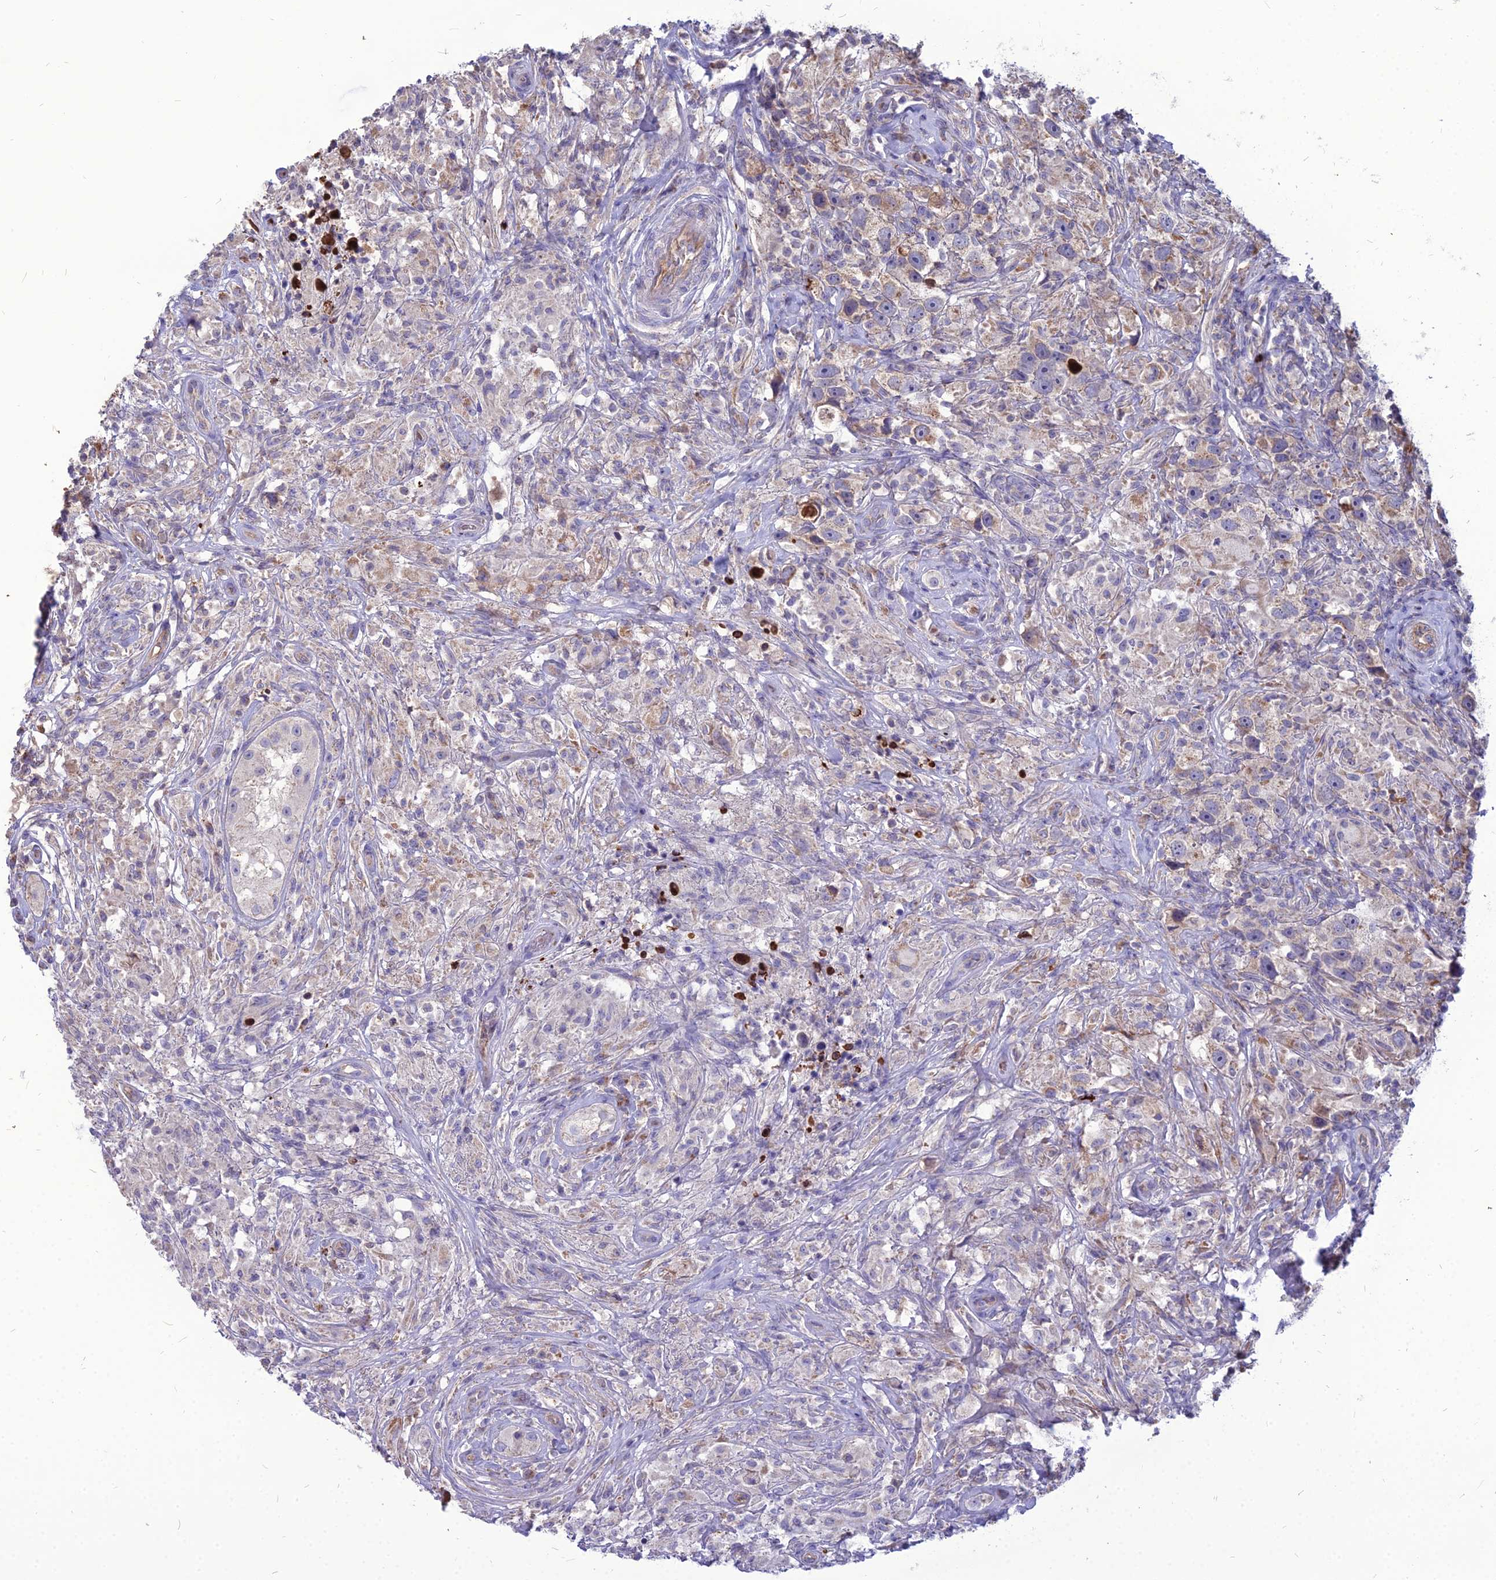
{"staining": {"intensity": "weak", "quantity": "25%-75%", "location": "cytoplasmic/membranous"}, "tissue": "testis cancer", "cell_type": "Tumor cells", "image_type": "cancer", "snomed": [{"axis": "morphology", "description": "Seminoma, NOS"}, {"axis": "topography", "description": "Testis"}], "caption": "Immunohistochemical staining of testis cancer reveals low levels of weak cytoplasmic/membranous protein staining in about 25%-75% of tumor cells.", "gene": "PCED1B", "patient": {"sex": "male", "age": 49}}